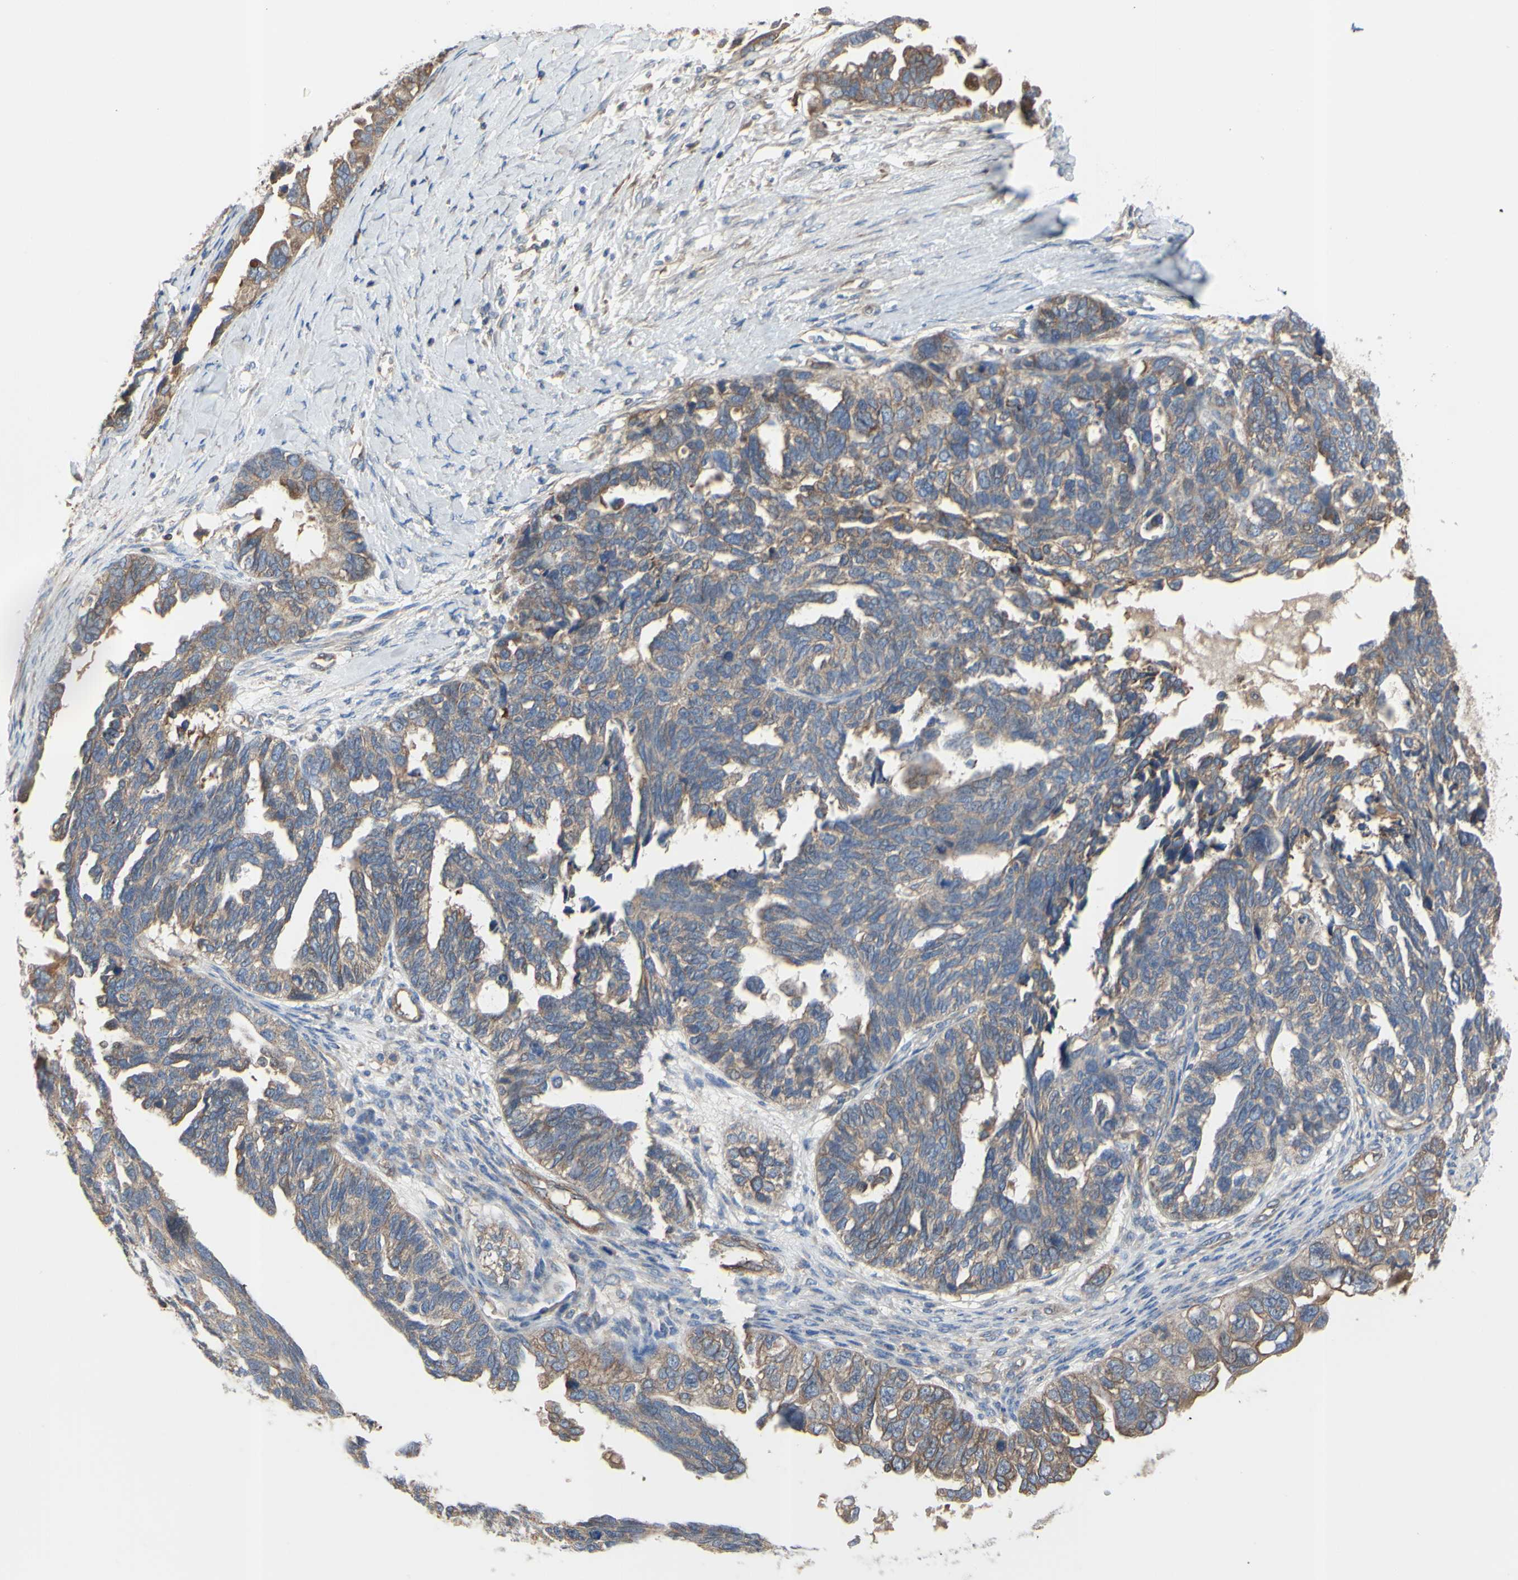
{"staining": {"intensity": "moderate", "quantity": ">75%", "location": "cytoplasmic/membranous"}, "tissue": "ovarian cancer", "cell_type": "Tumor cells", "image_type": "cancer", "snomed": [{"axis": "morphology", "description": "Cystadenocarcinoma, serous, NOS"}, {"axis": "topography", "description": "Ovary"}], "caption": "Immunohistochemistry photomicrograph of neoplastic tissue: human serous cystadenocarcinoma (ovarian) stained using IHC exhibits medium levels of moderate protein expression localized specifically in the cytoplasmic/membranous of tumor cells, appearing as a cytoplasmic/membranous brown color.", "gene": "BECN1", "patient": {"sex": "female", "age": 79}}